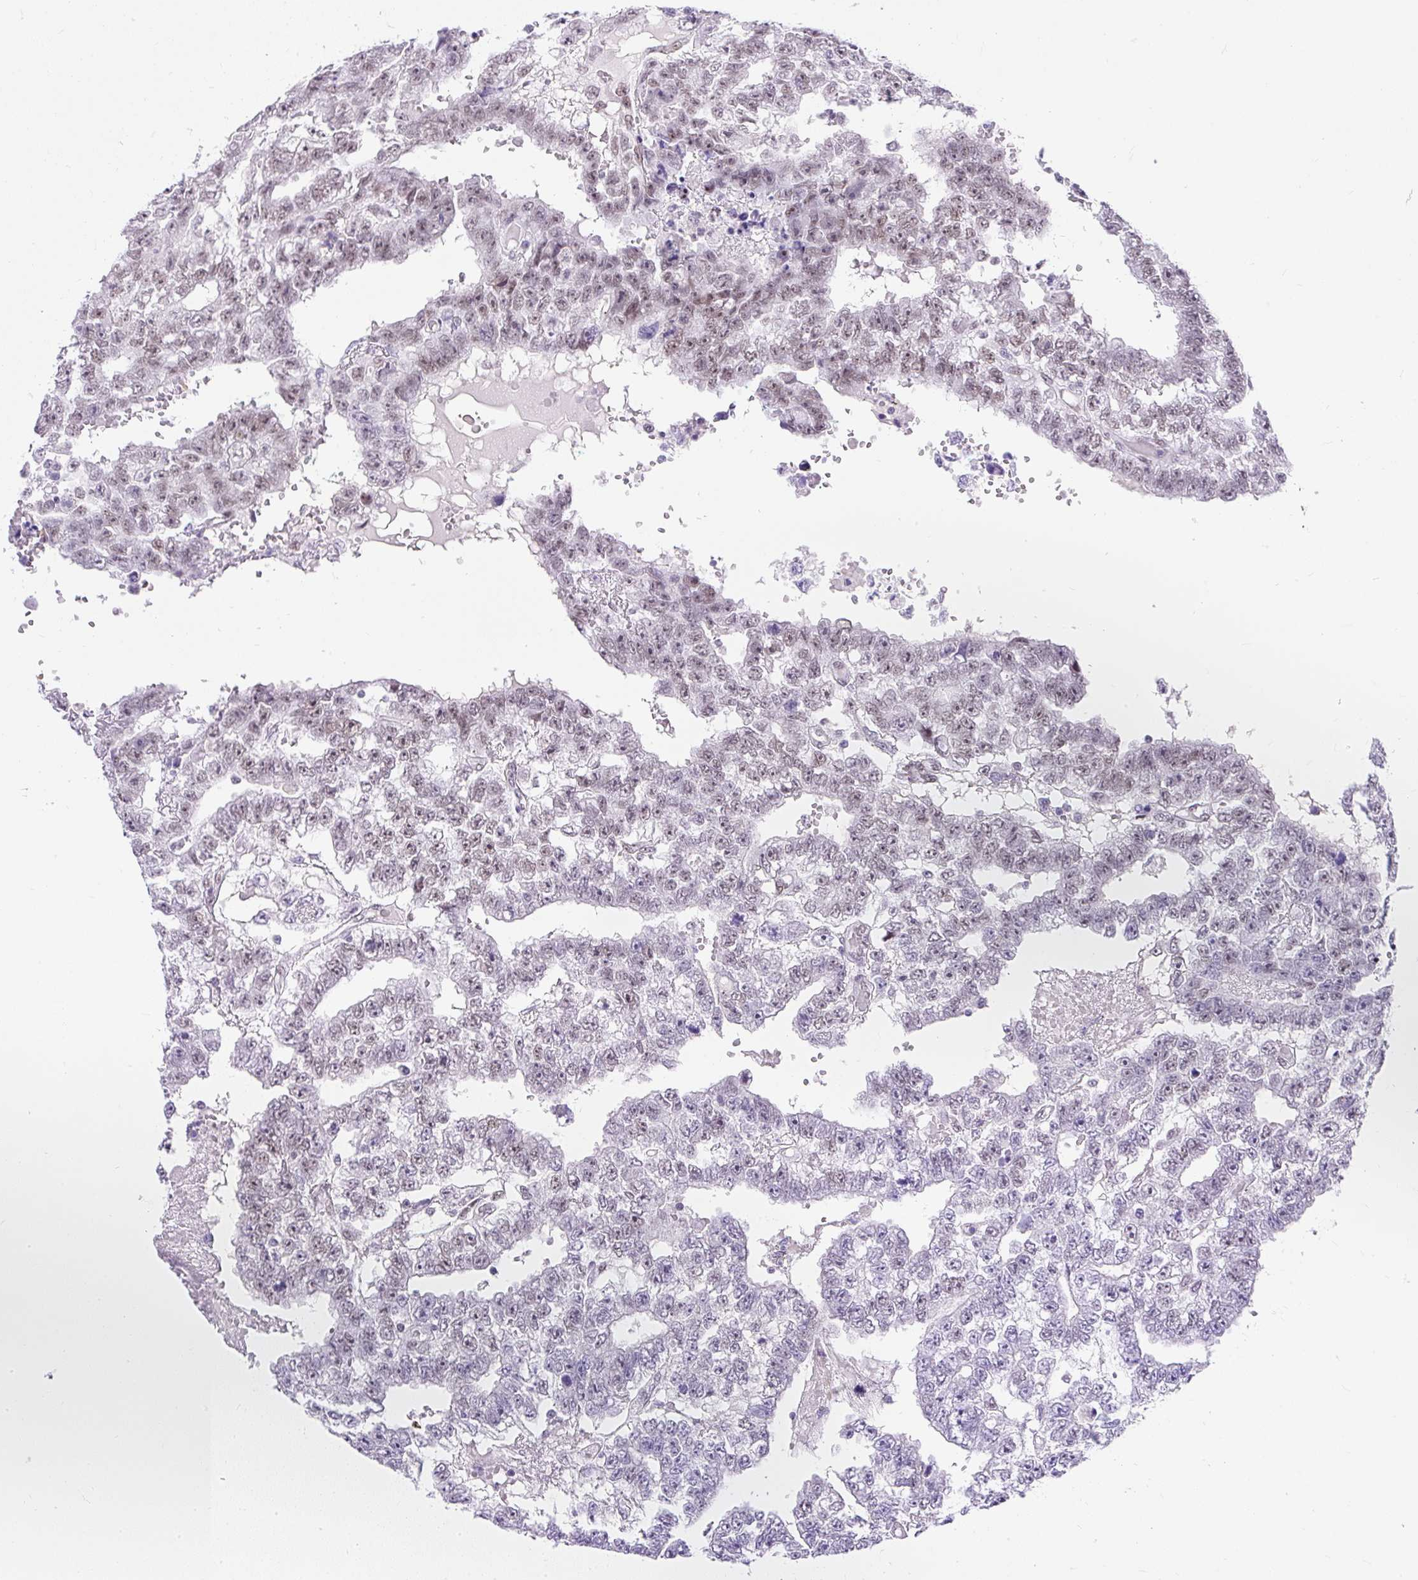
{"staining": {"intensity": "moderate", "quantity": "25%-75%", "location": "nuclear"}, "tissue": "testis cancer", "cell_type": "Tumor cells", "image_type": "cancer", "snomed": [{"axis": "morphology", "description": "Carcinoma, Embryonal, NOS"}, {"axis": "topography", "description": "Testis"}], "caption": "A brown stain highlights moderate nuclear expression of a protein in testis embryonal carcinoma tumor cells. The protein is shown in brown color, while the nuclei are stained blue.", "gene": "PLCXD2", "patient": {"sex": "male", "age": 25}}